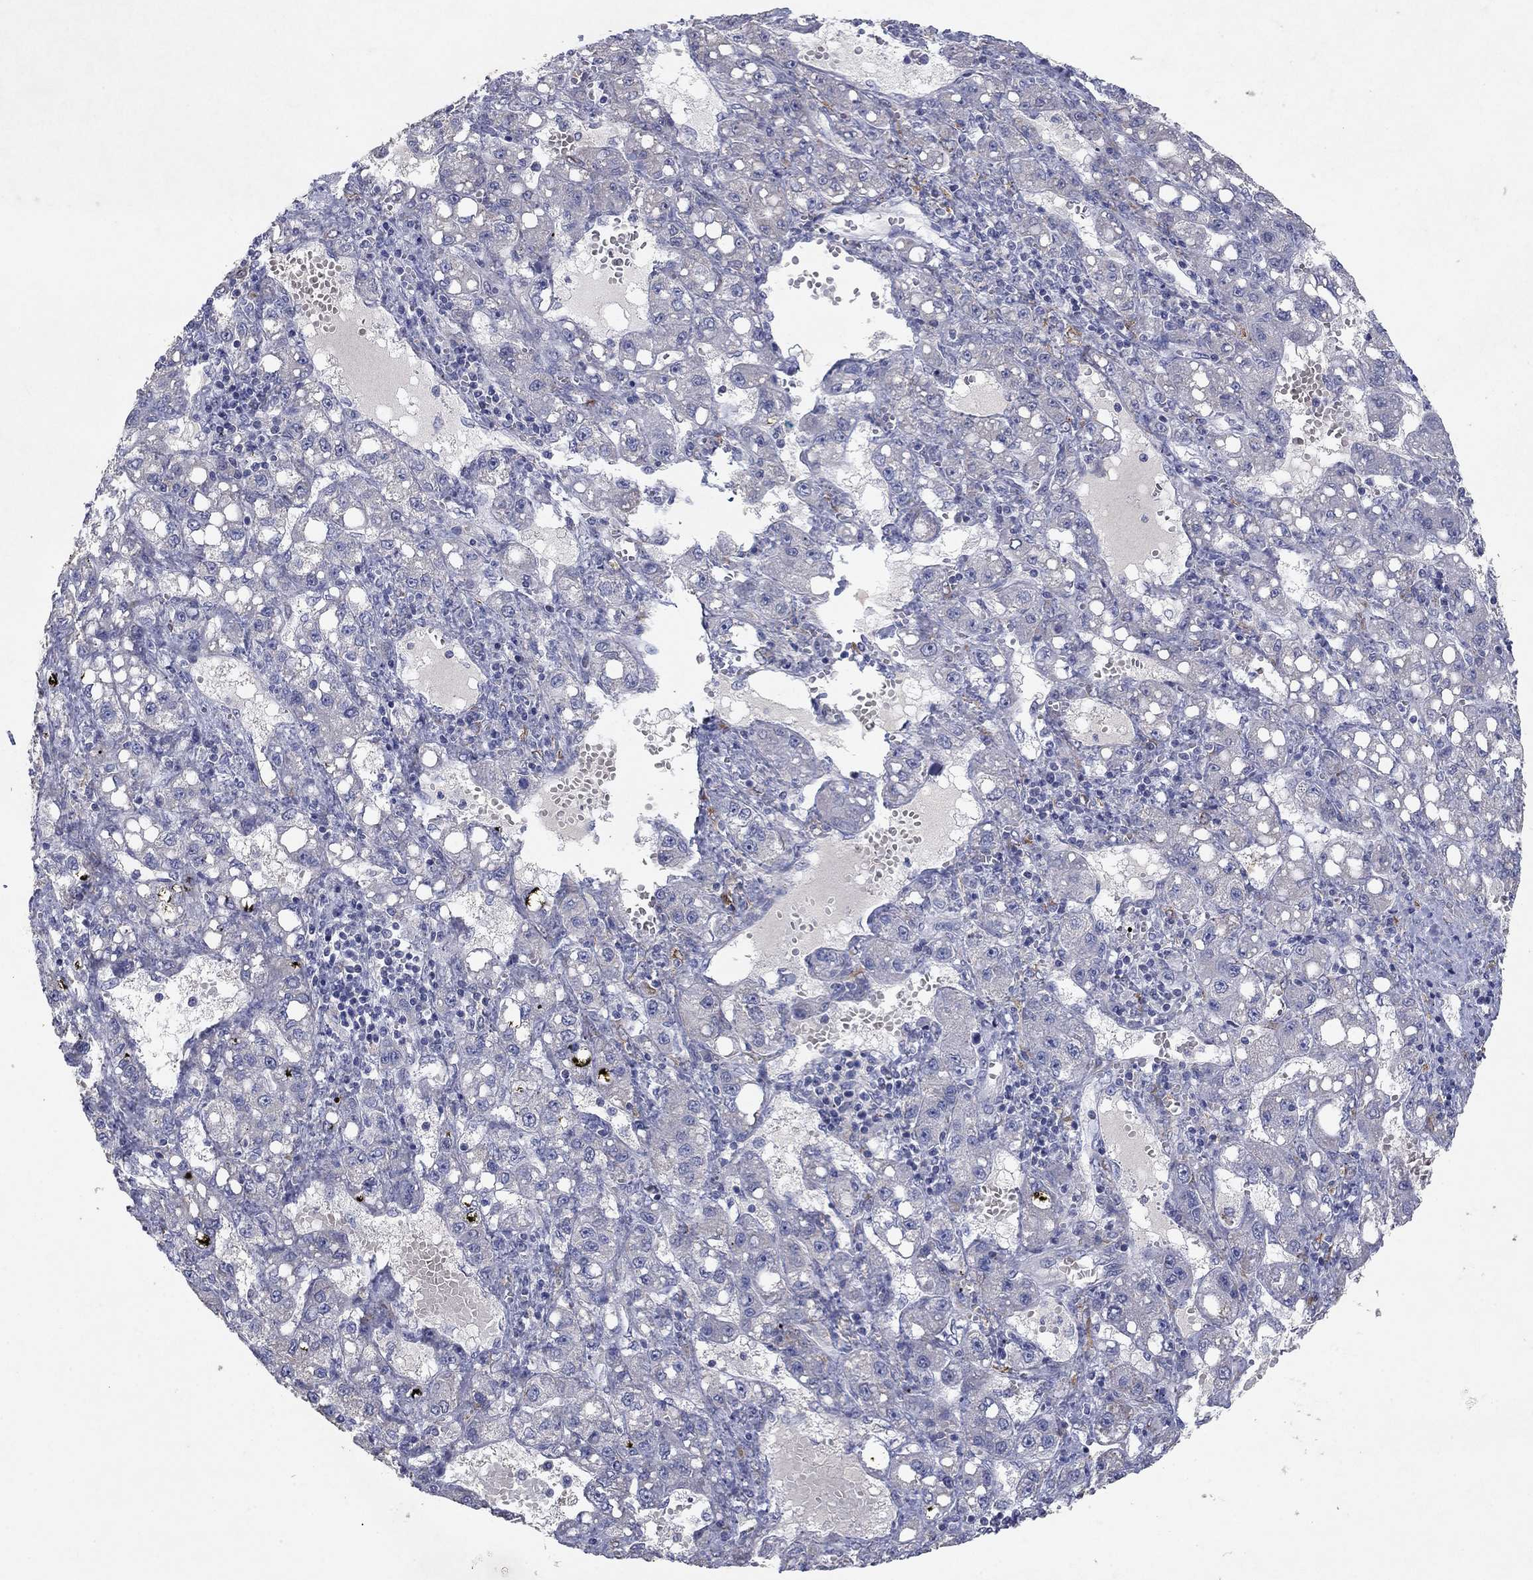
{"staining": {"intensity": "negative", "quantity": "none", "location": "none"}, "tissue": "liver cancer", "cell_type": "Tumor cells", "image_type": "cancer", "snomed": [{"axis": "morphology", "description": "Carcinoma, Hepatocellular, NOS"}, {"axis": "topography", "description": "Liver"}], "caption": "A micrograph of hepatocellular carcinoma (liver) stained for a protein demonstrates no brown staining in tumor cells.", "gene": "PTGDS", "patient": {"sex": "female", "age": 65}}